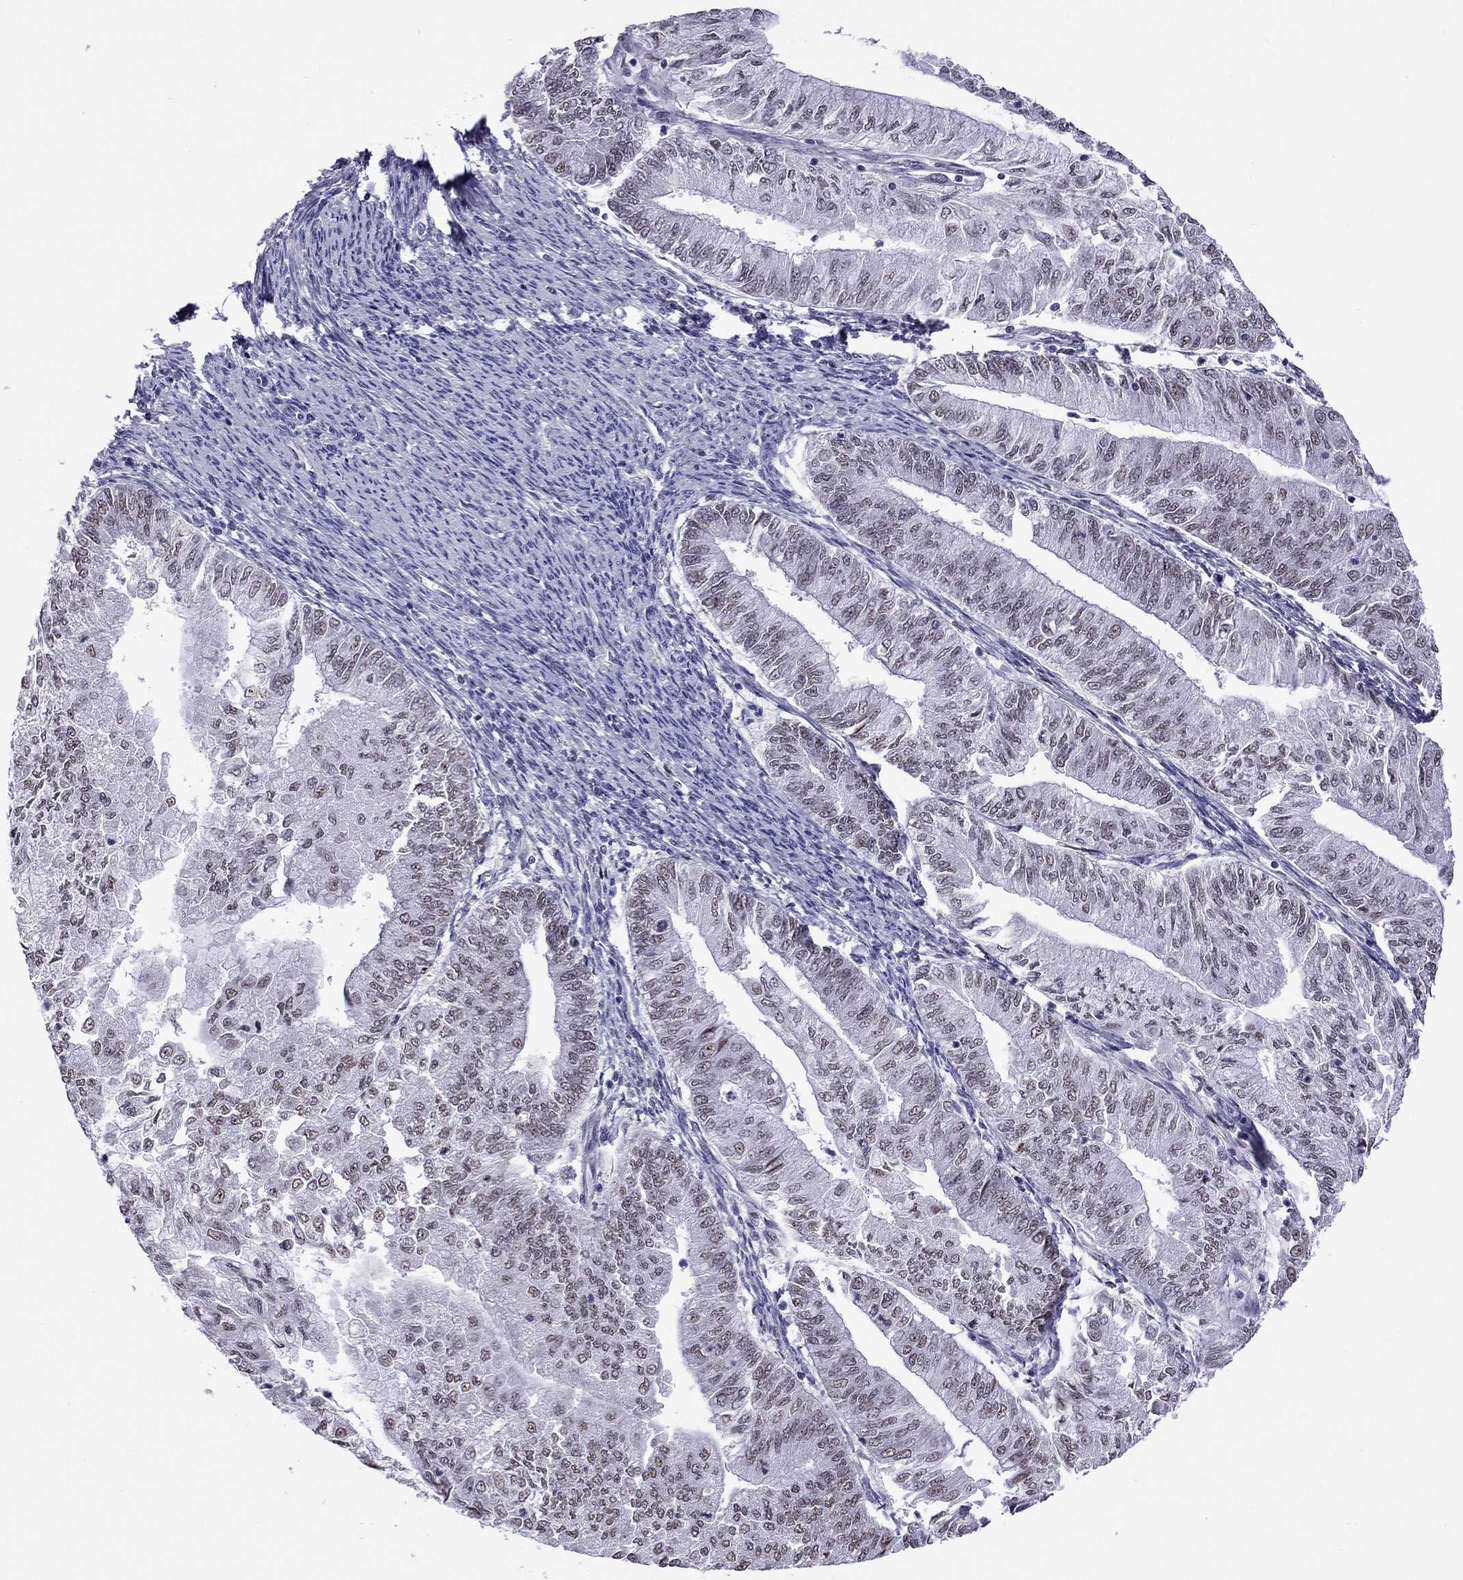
{"staining": {"intensity": "weak", "quantity": "25%-75%", "location": "nuclear"}, "tissue": "endometrial cancer", "cell_type": "Tumor cells", "image_type": "cancer", "snomed": [{"axis": "morphology", "description": "Adenocarcinoma, NOS"}, {"axis": "topography", "description": "Endometrium"}], "caption": "Protein positivity by immunohistochemistry (IHC) reveals weak nuclear expression in approximately 25%-75% of tumor cells in adenocarcinoma (endometrial).", "gene": "PPP1R3A", "patient": {"sex": "female", "age": 59}}